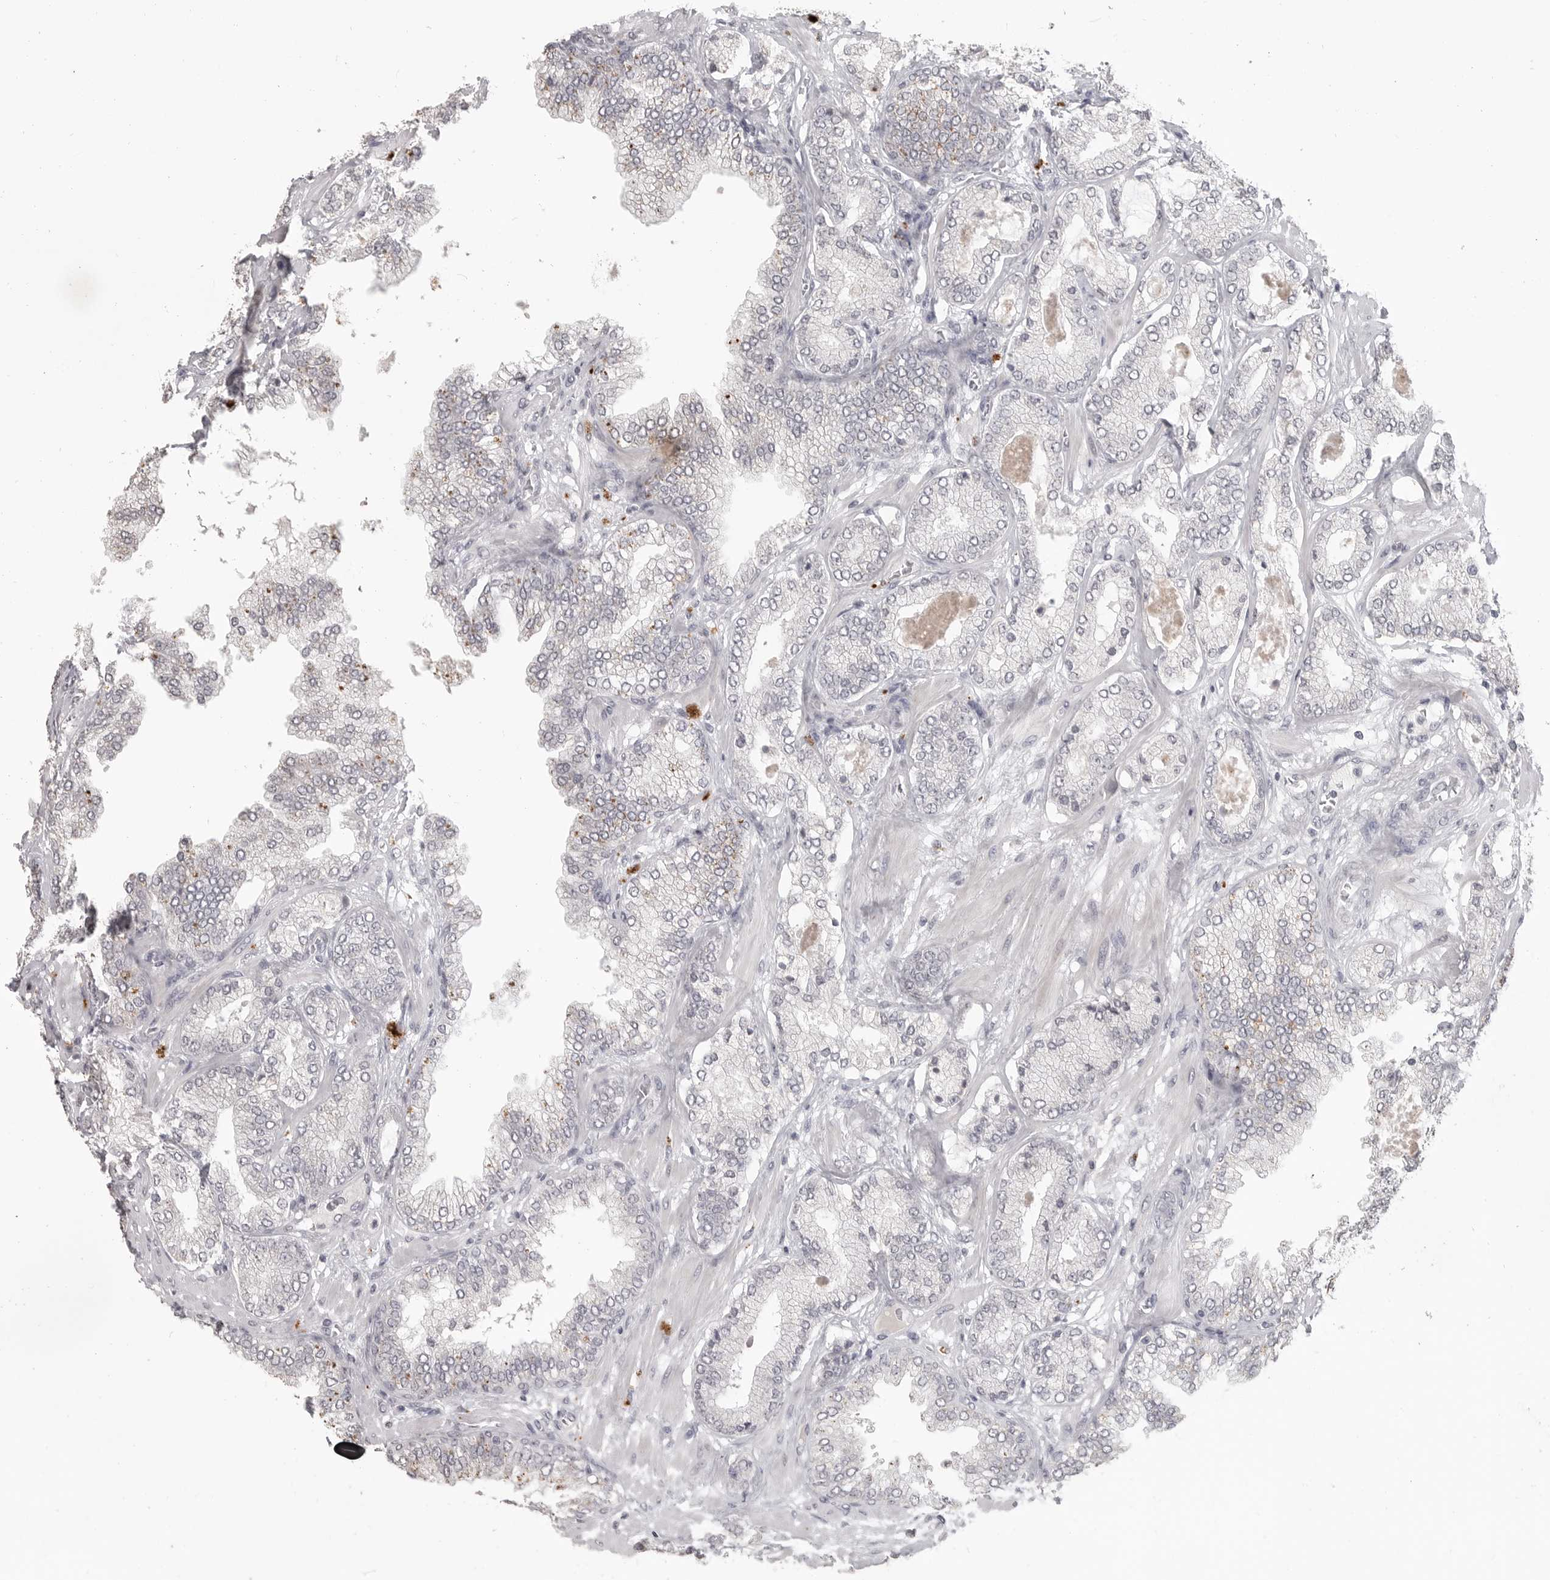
{"staining": {"intensity": "negative", "quantity": "none", "location": "none"}, "tissue": "prostate cancer", "cell_type": "Tumor cells", "image_type": "cancer", "snomed": [{"axis": "morphology", "description": "Adenocarcinoma, High grade"}, {"axis": "topography", "description": "Prostate"}], "caption": "High power microscopy image of an immunohistochemistry image of prostate adenocarcinoma (high-grade), revealing no significant expression in tumor cells.", "gene": "PRSS1", "patient": {"sex": "male", "age": 58}}